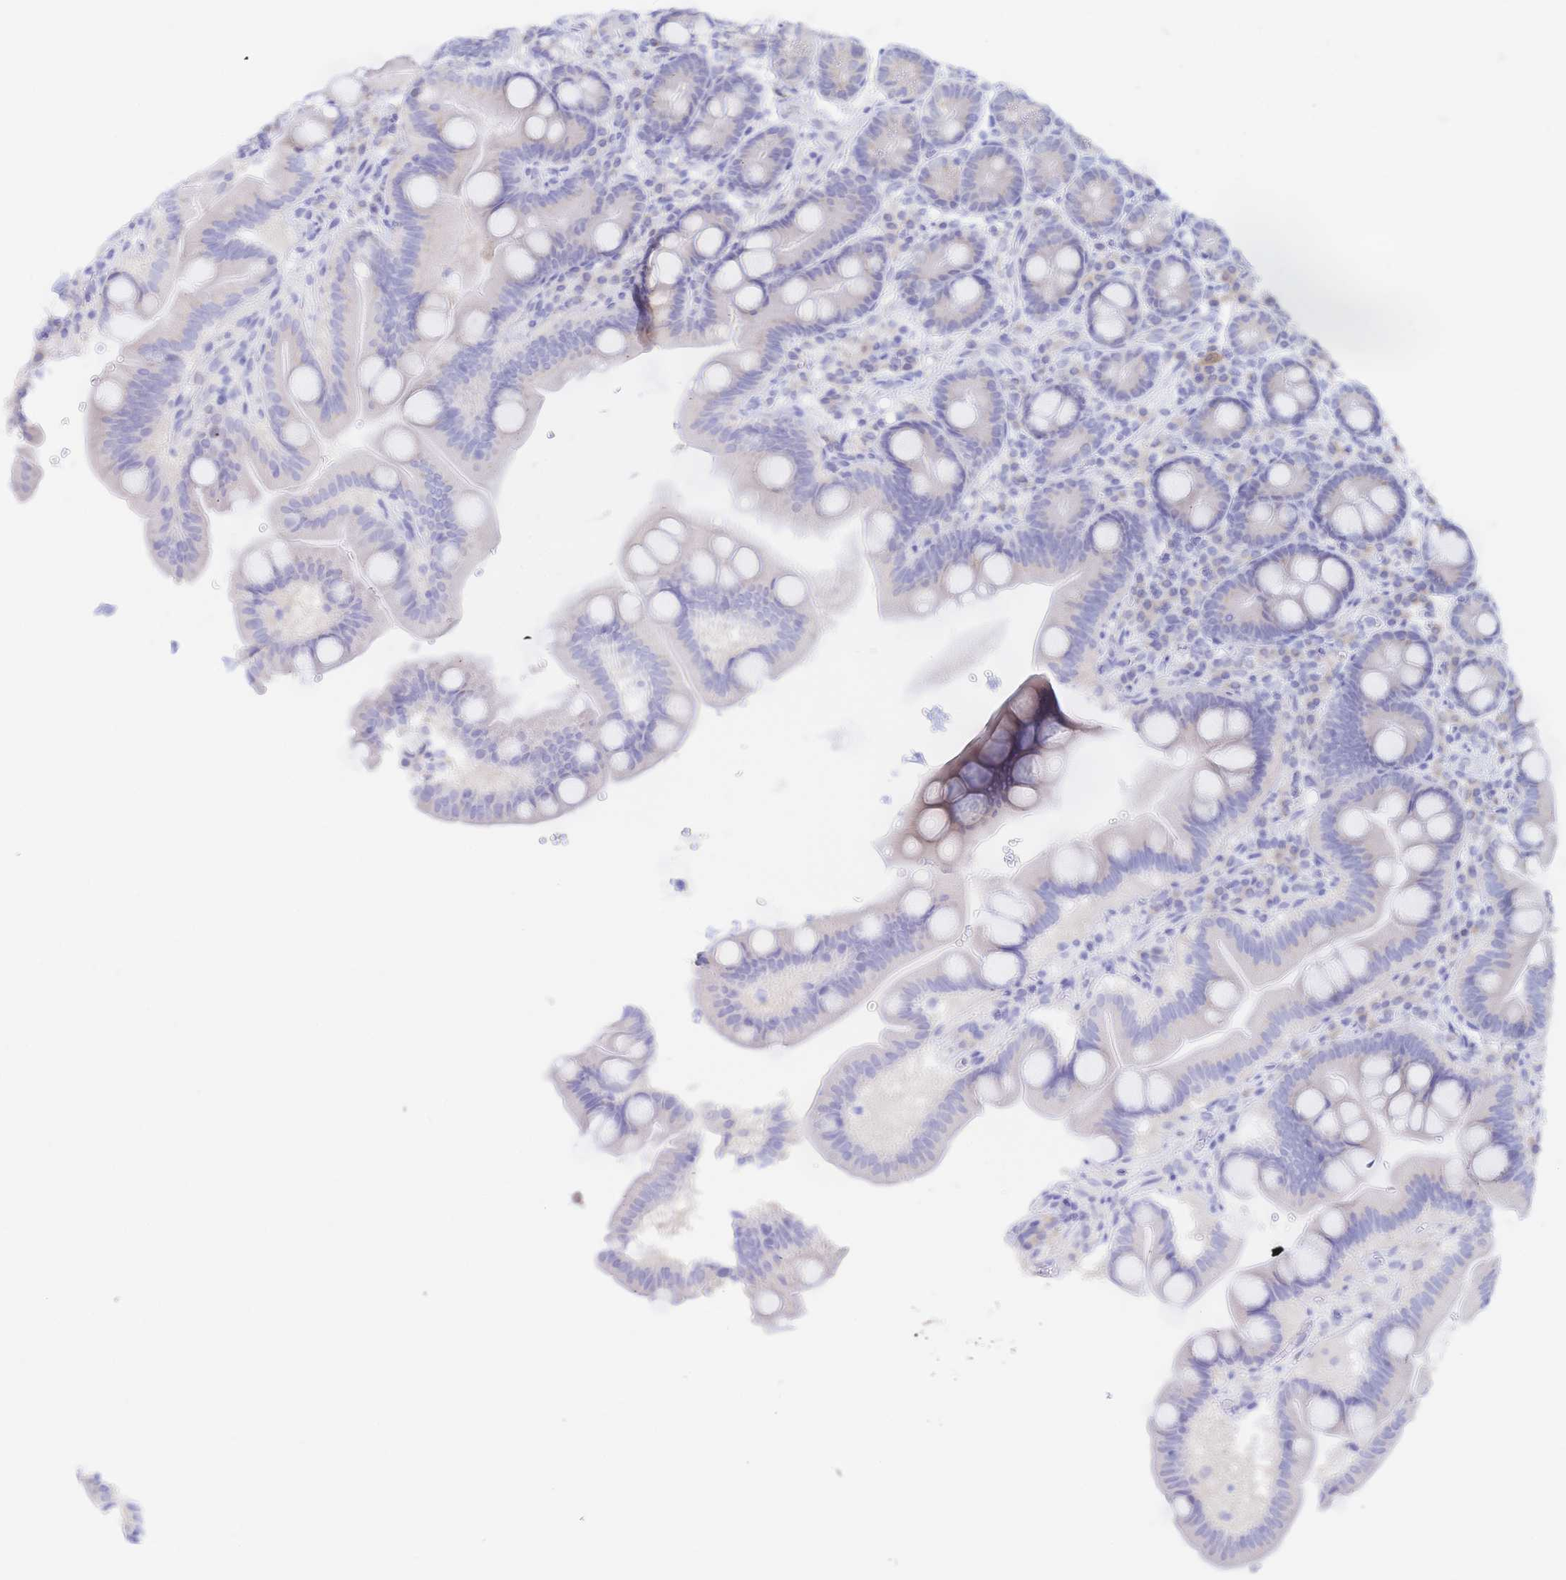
{"staining": {"intensity": "negative", "quantity": "none", "location": "none"}, "tissue": "duodenum", "cell_type": "Glandular cells", "image_type": "normal", "snomed": [{"axis": "morphology", "description": "Normal tissue, NOS"}, {"axis": "topography", "description": "Duodenum"}], "caption": "This is an immunohistochemistry micrograph of normal duodenum. There is no staining in glandular cells.", "gene": "SIAH3", "patient": {"sex": "male", "age": 59}}